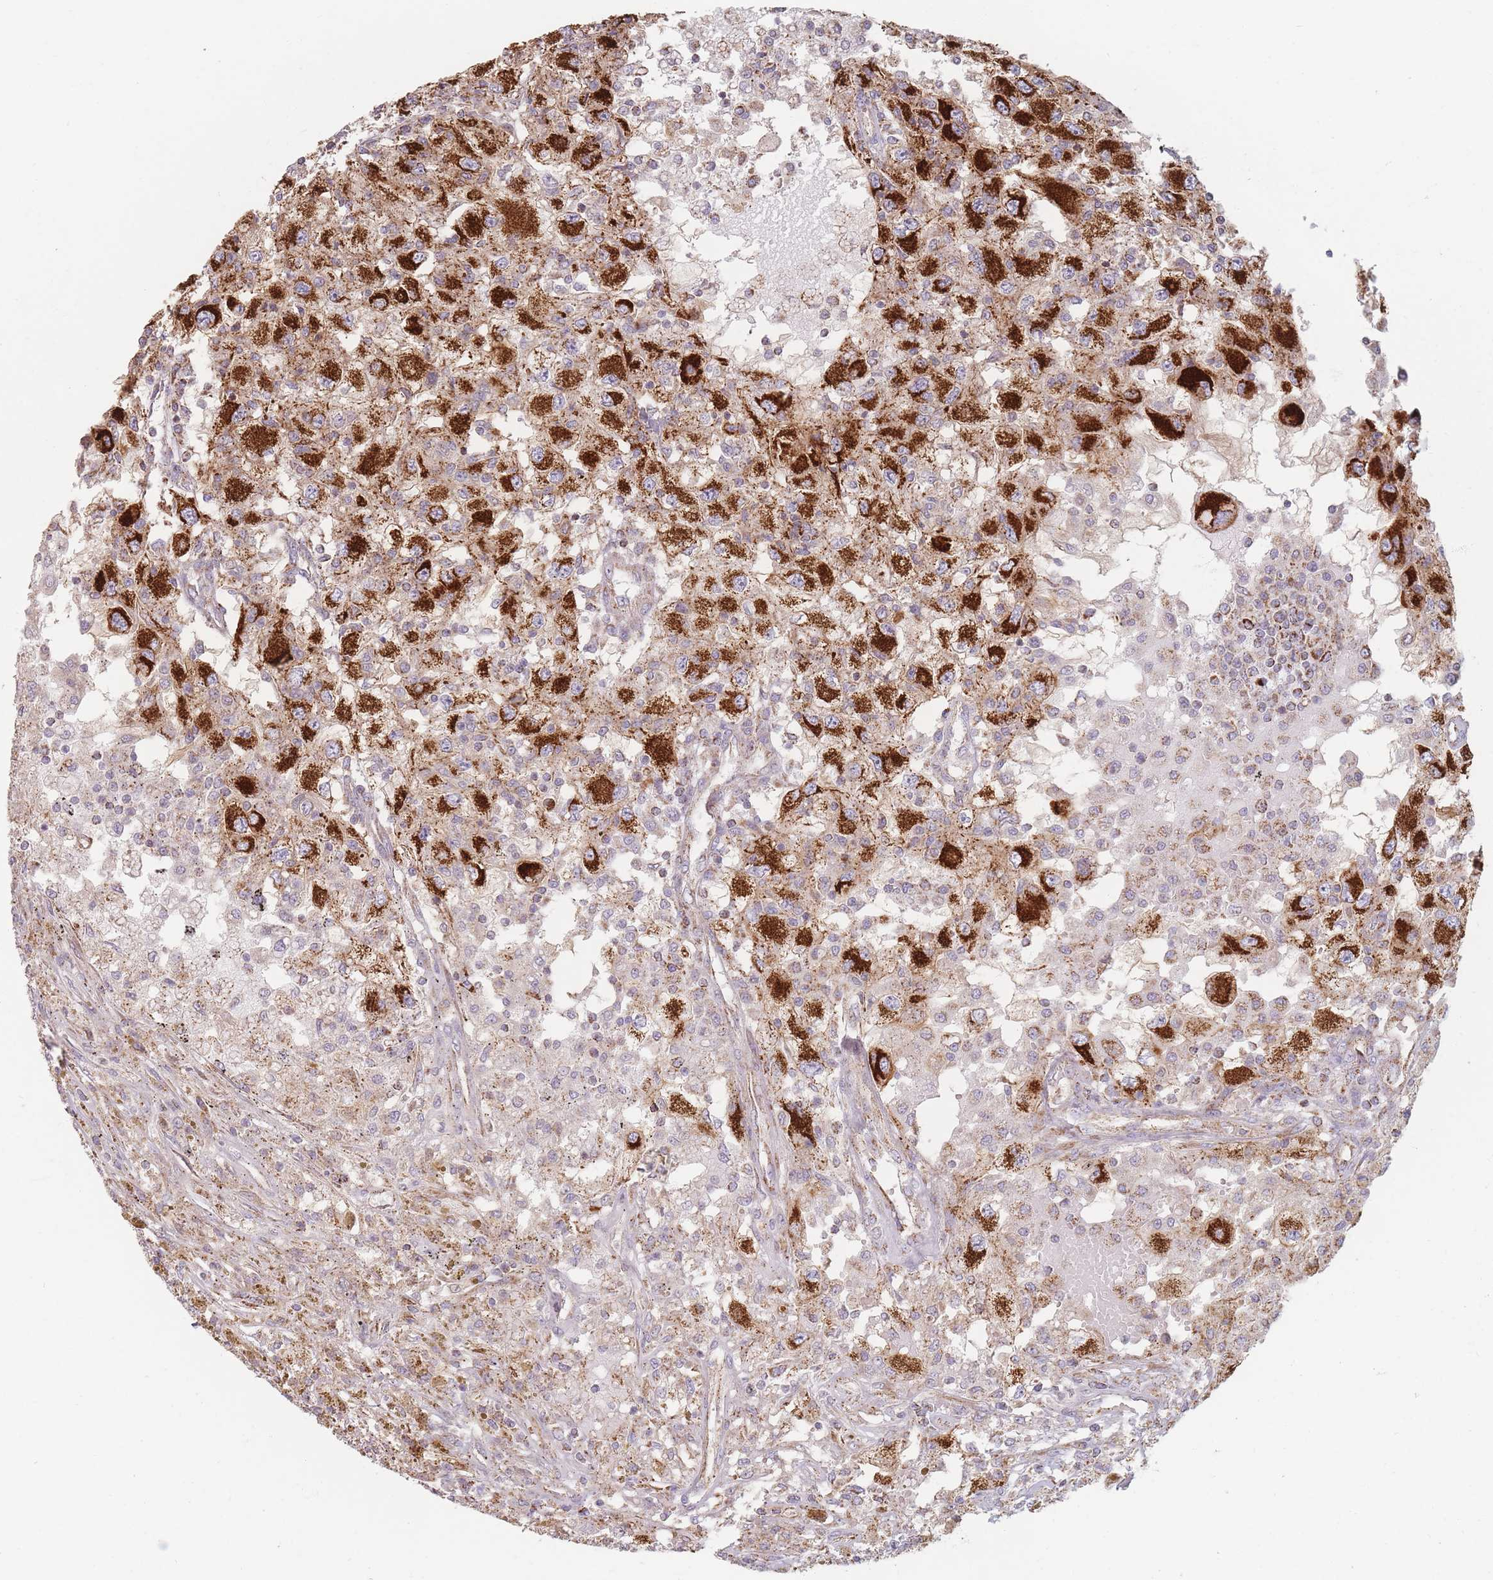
{"staining": {"intensity": "strong", "quantity": ">75%", "location": "cytoplasmic/membranous"}, "tissue": "renal cancer", "cell_type": "Tumor cells", "image_type": "cancer", "snomed": [{"axis": "morphology", "description": "Adenocarcinoma, NOS"}, {"axis": "topography", "description": "Kidney"}], "caption": "A brown stain labels strong cytoplasmic/membranous staining of a protein in adenocarcinoma (renal) tumor cells.", "gene": "ESRP2", "patient": {"sex": "female", "age": 67}}